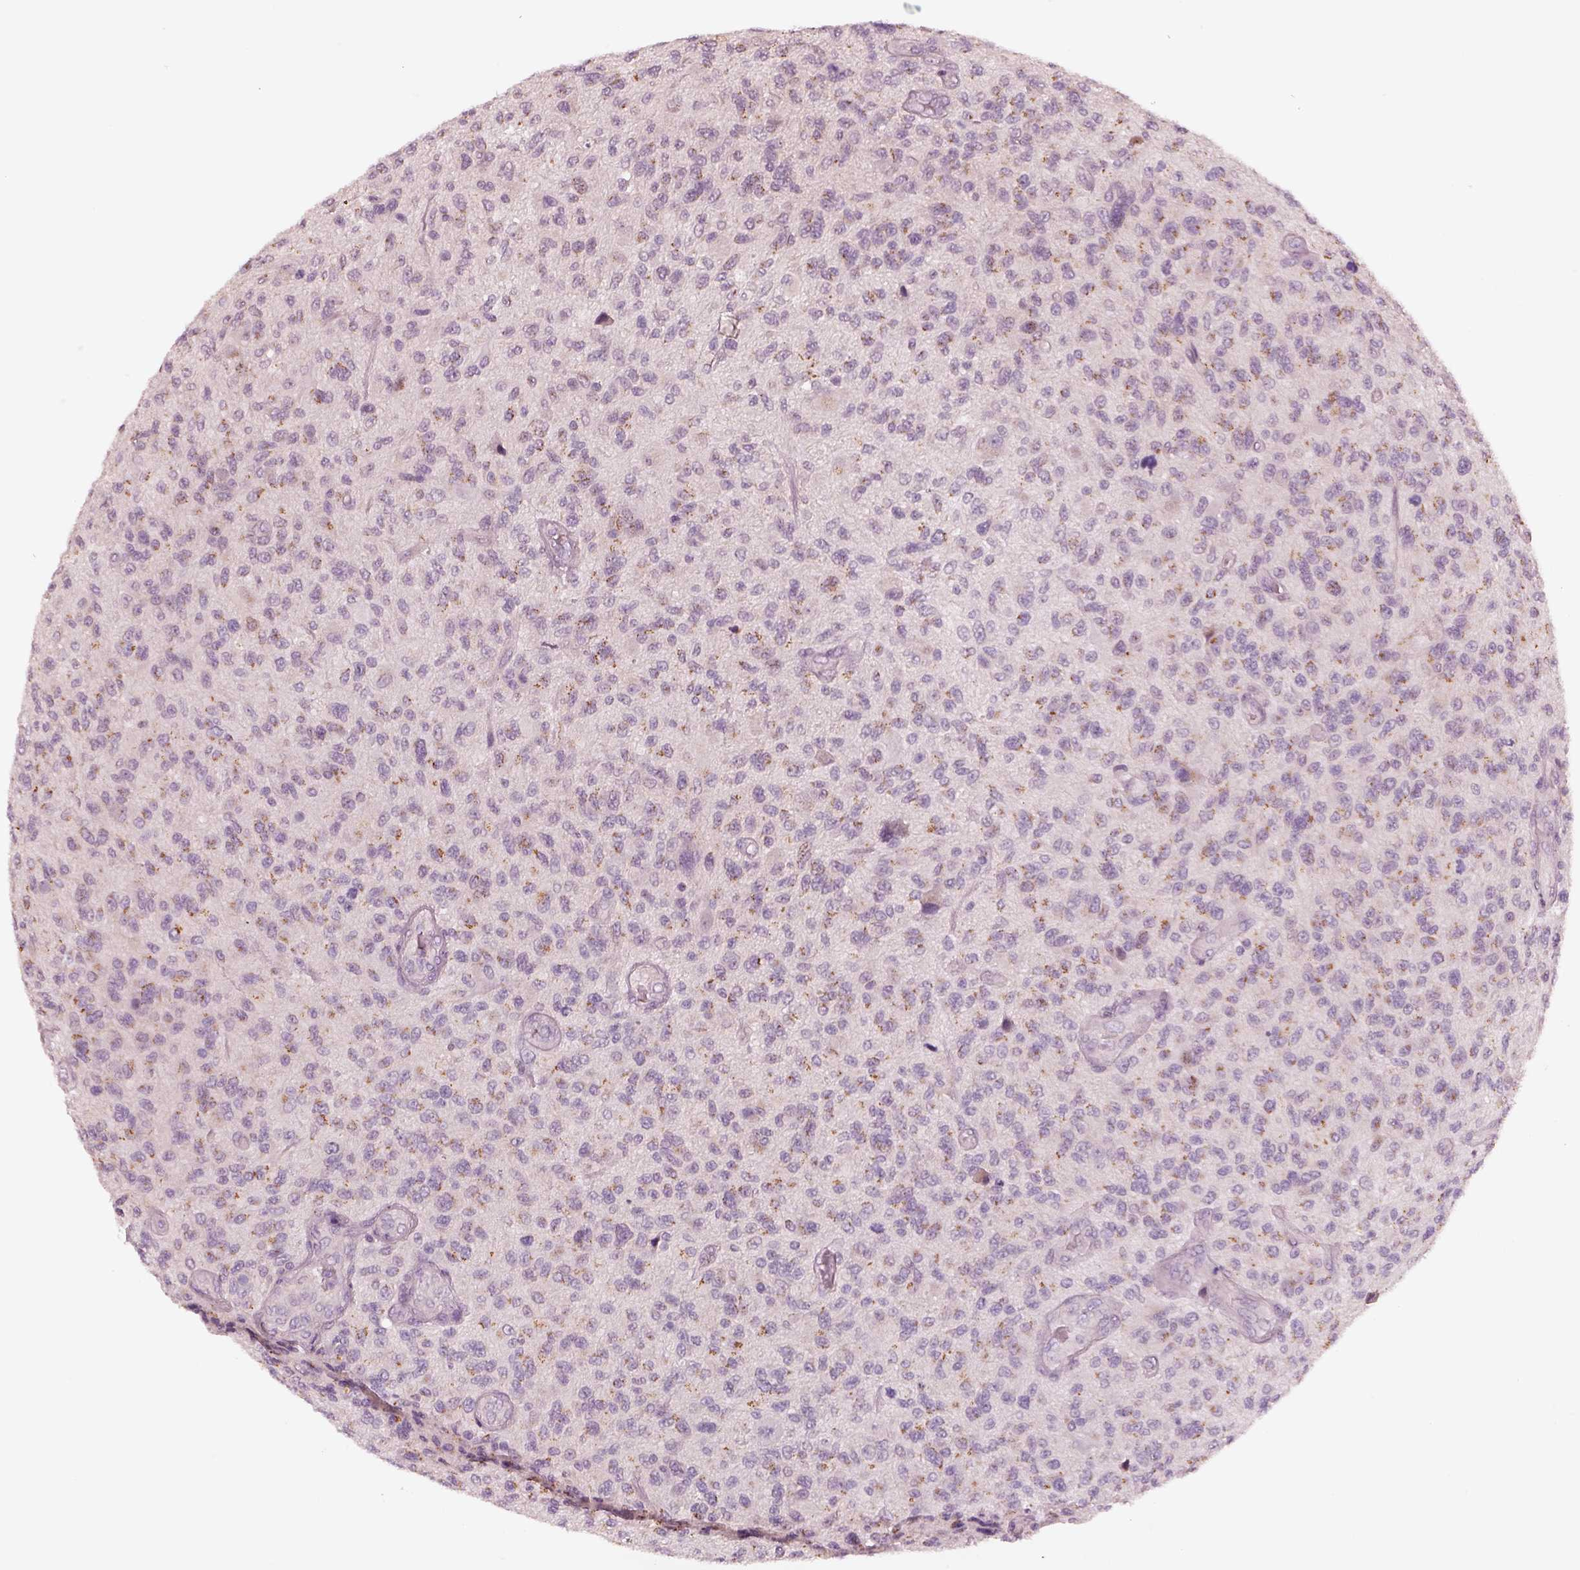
{"staining": {"intensity": "moderate", "quantity": "<25%", "location": "cytoplasmic/membranous"}, "tissue": "glioma", "cell_type": "Tumor cells", "image_type": "cancer", "snomed": [{"axis": "morphology", "description": "Glioma, malignant, High grade"}, {"axis": "topography", "description": "Brain"}], "caption": "The photomicrograph demonstrates a brown stain indicating the presence of a protein in the cytoplasmic/membranous of tumor cells in glioma. Nuclei are stained in blue.", "gene": "SDCBP2", "patient": {"sex": "male", "age": 47}}